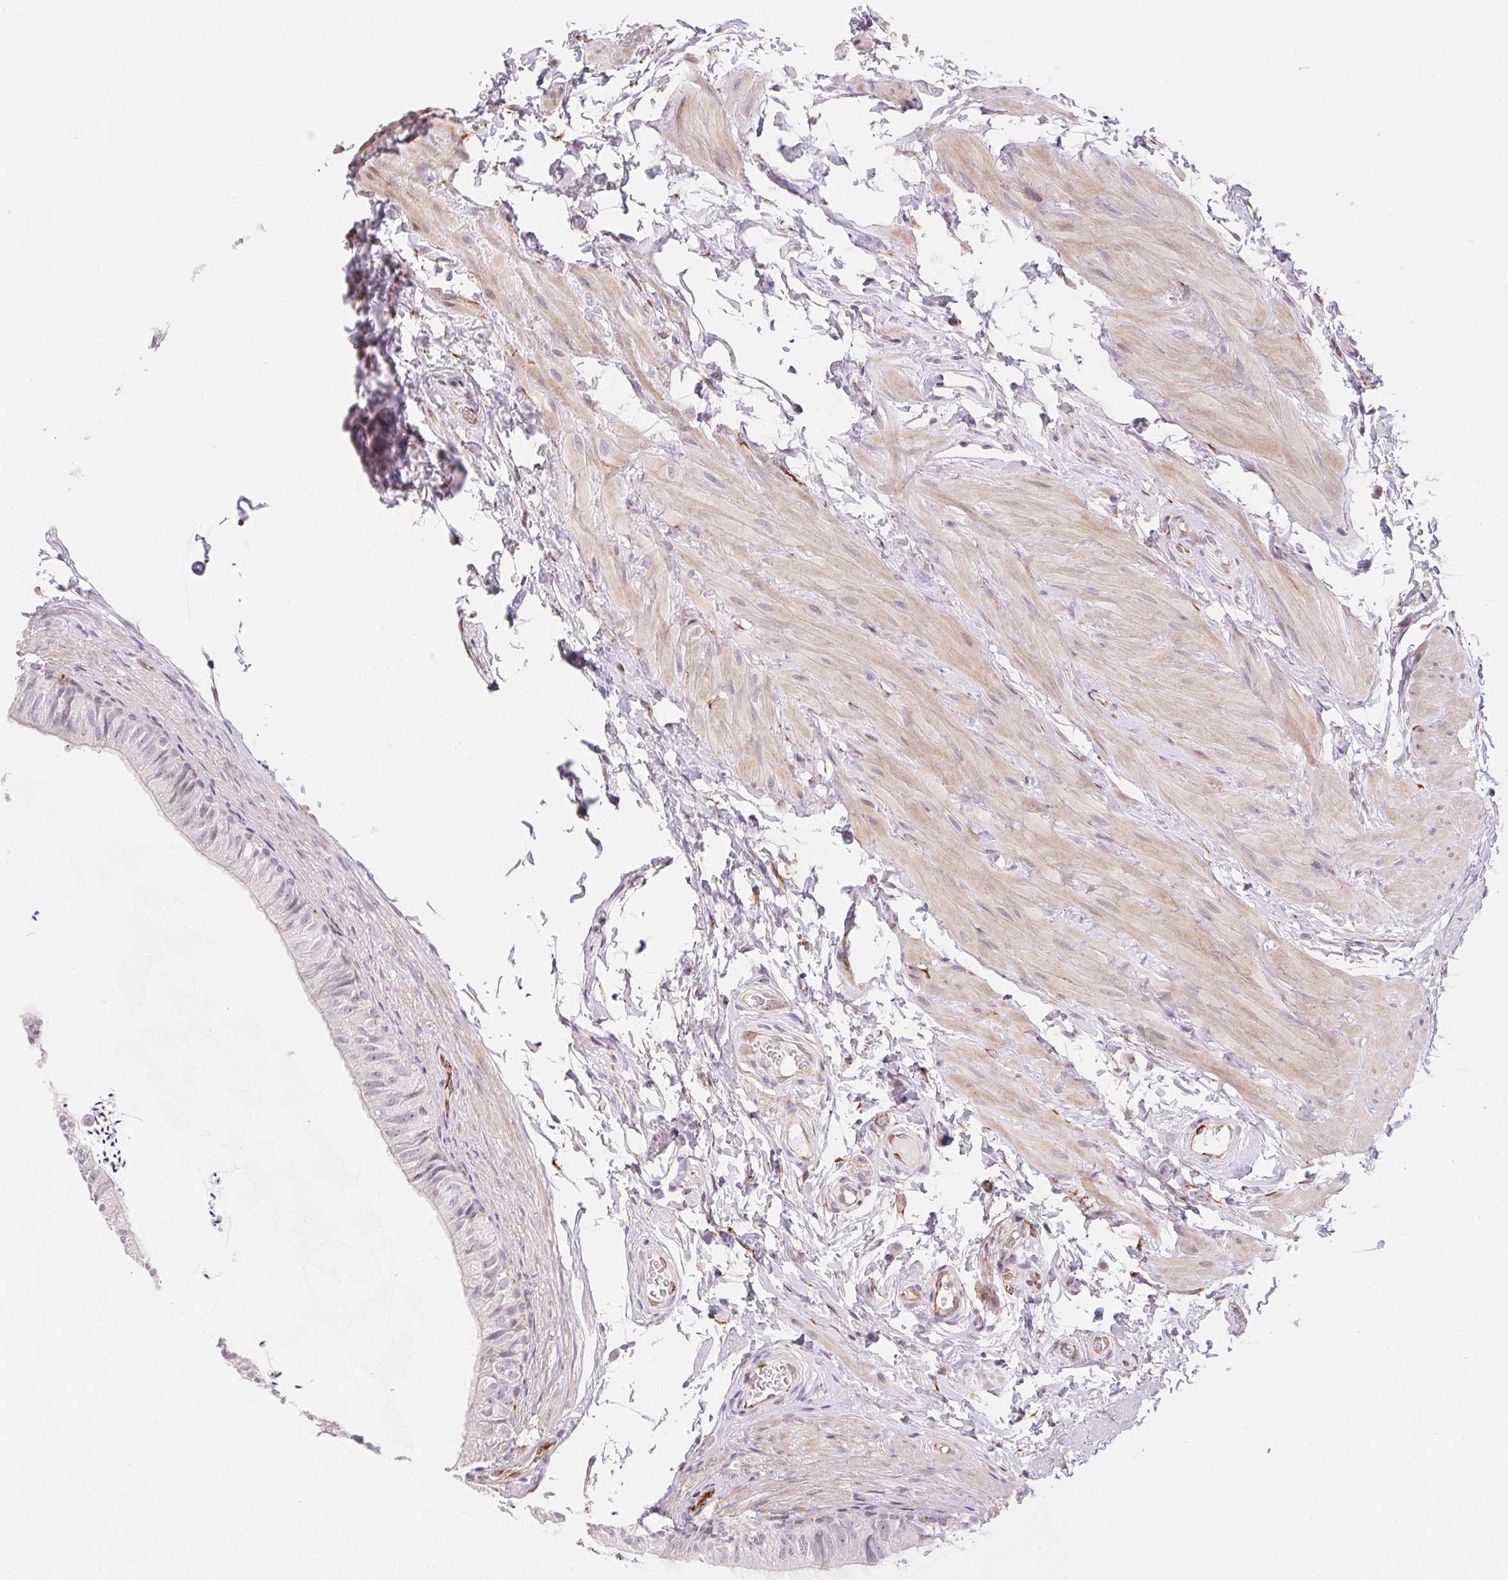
{"staining": {"intensity": "negative", "quantity": "none", "location": "none"}, "tissue": "epididymis", "cell_type": "Glandular cells", "image_type": "normal", "snomed": [{"axis": "morphology", "description": "Normal tissue, NOS"}, {"axis": "topography", "description": "Epididymis, spermatic cord, NOS"}, {"axis": "topography", "description": "Epididymis"}, {"axis": "topography", "description": "Peripheral nerve tissue"}], "caption": "Glandular cells show no significant expression in normal epididymis.", "gene": "GYG2", "patient": {"sex": "male", "age": 29}}